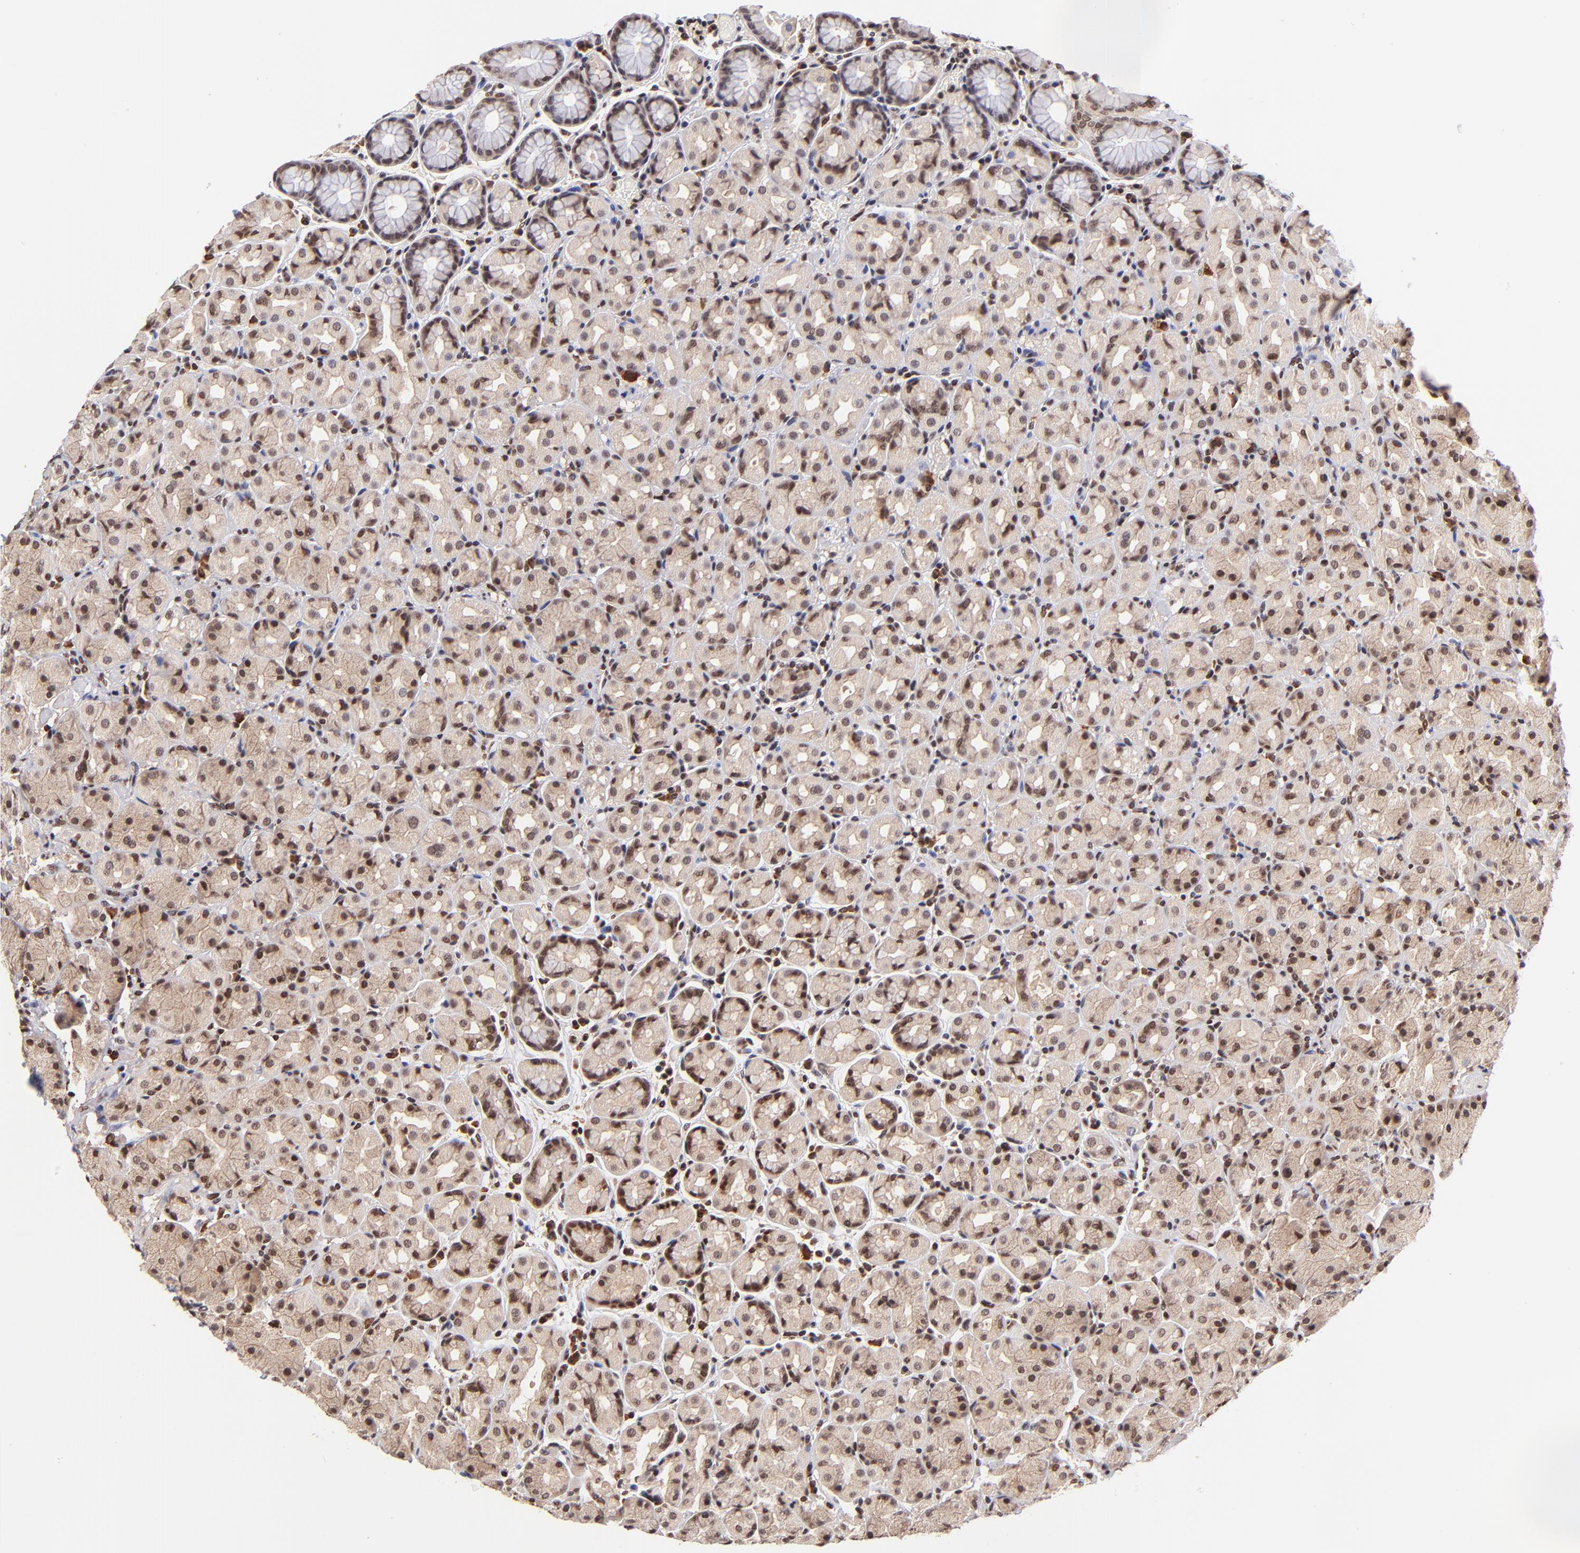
{"staining": {"intensity": "moderate", "quantity": ">75%", "location": "cytoplasmic/membranous,nuclear"}, "tissue": "stomach", "cell_type": "Glandular cells", "image_type": "normal", "snomed": [{"axis": "morphology", "description": "Normal tissue, NOS"}, {"axis": "topography", "description": "Stomach, lower"}], "caption": "DAB immunohistochemical staining of benign human stomach reveals moderate cytoplasmic/membranous,nuclear protein staining in about >75% of glandular cells.", "gene": "WDR25", "patient": {"sex": "male", "age": 56}}